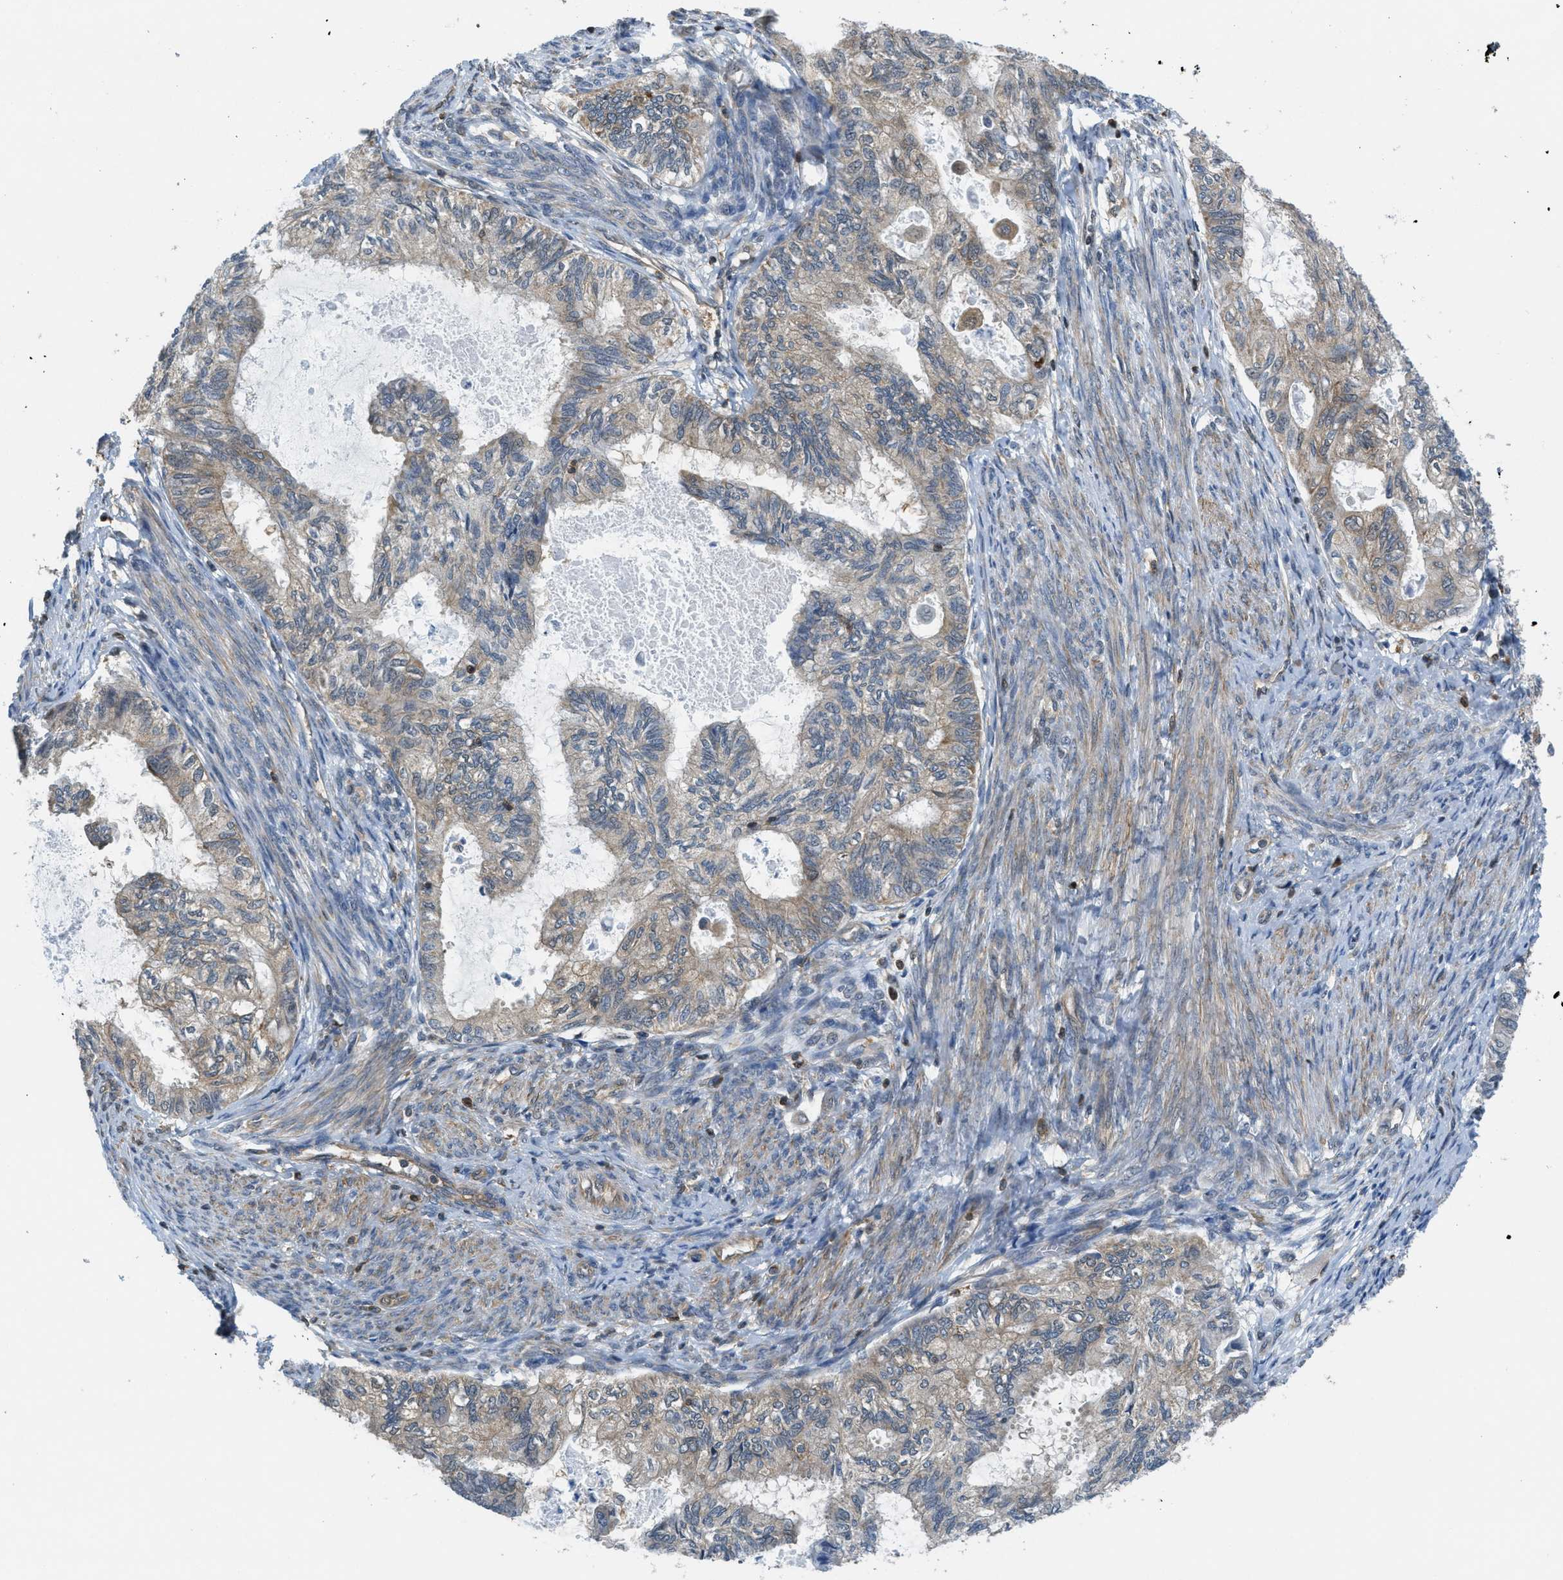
{"staining": {"intensity": "weak", "quantity": "25%-75%", "location": "cytoplasmic/membranous"}, "tissue": "cervical cancer", "cell_type": "Tumor cells", "image_type": "cancer", "snomed": [{"axis": "morphology", "description": "Normal tissue, NOS"}, {"axis": "morphology", "description": "Adenocarcinoma, NOS"}, {"axis": "topography", "description": "Cervix"}, {"axis": "topography", "description": "Endometrium"}], "caption": "Brown immunohistochemical staining in human cervical cancer exhibits weak cytoplasmic/membranous positivity in approximately 25%-75% of tumor cells.", "gene": "PIP5K1C", "patient": {"sex": "female", "age": 86}}